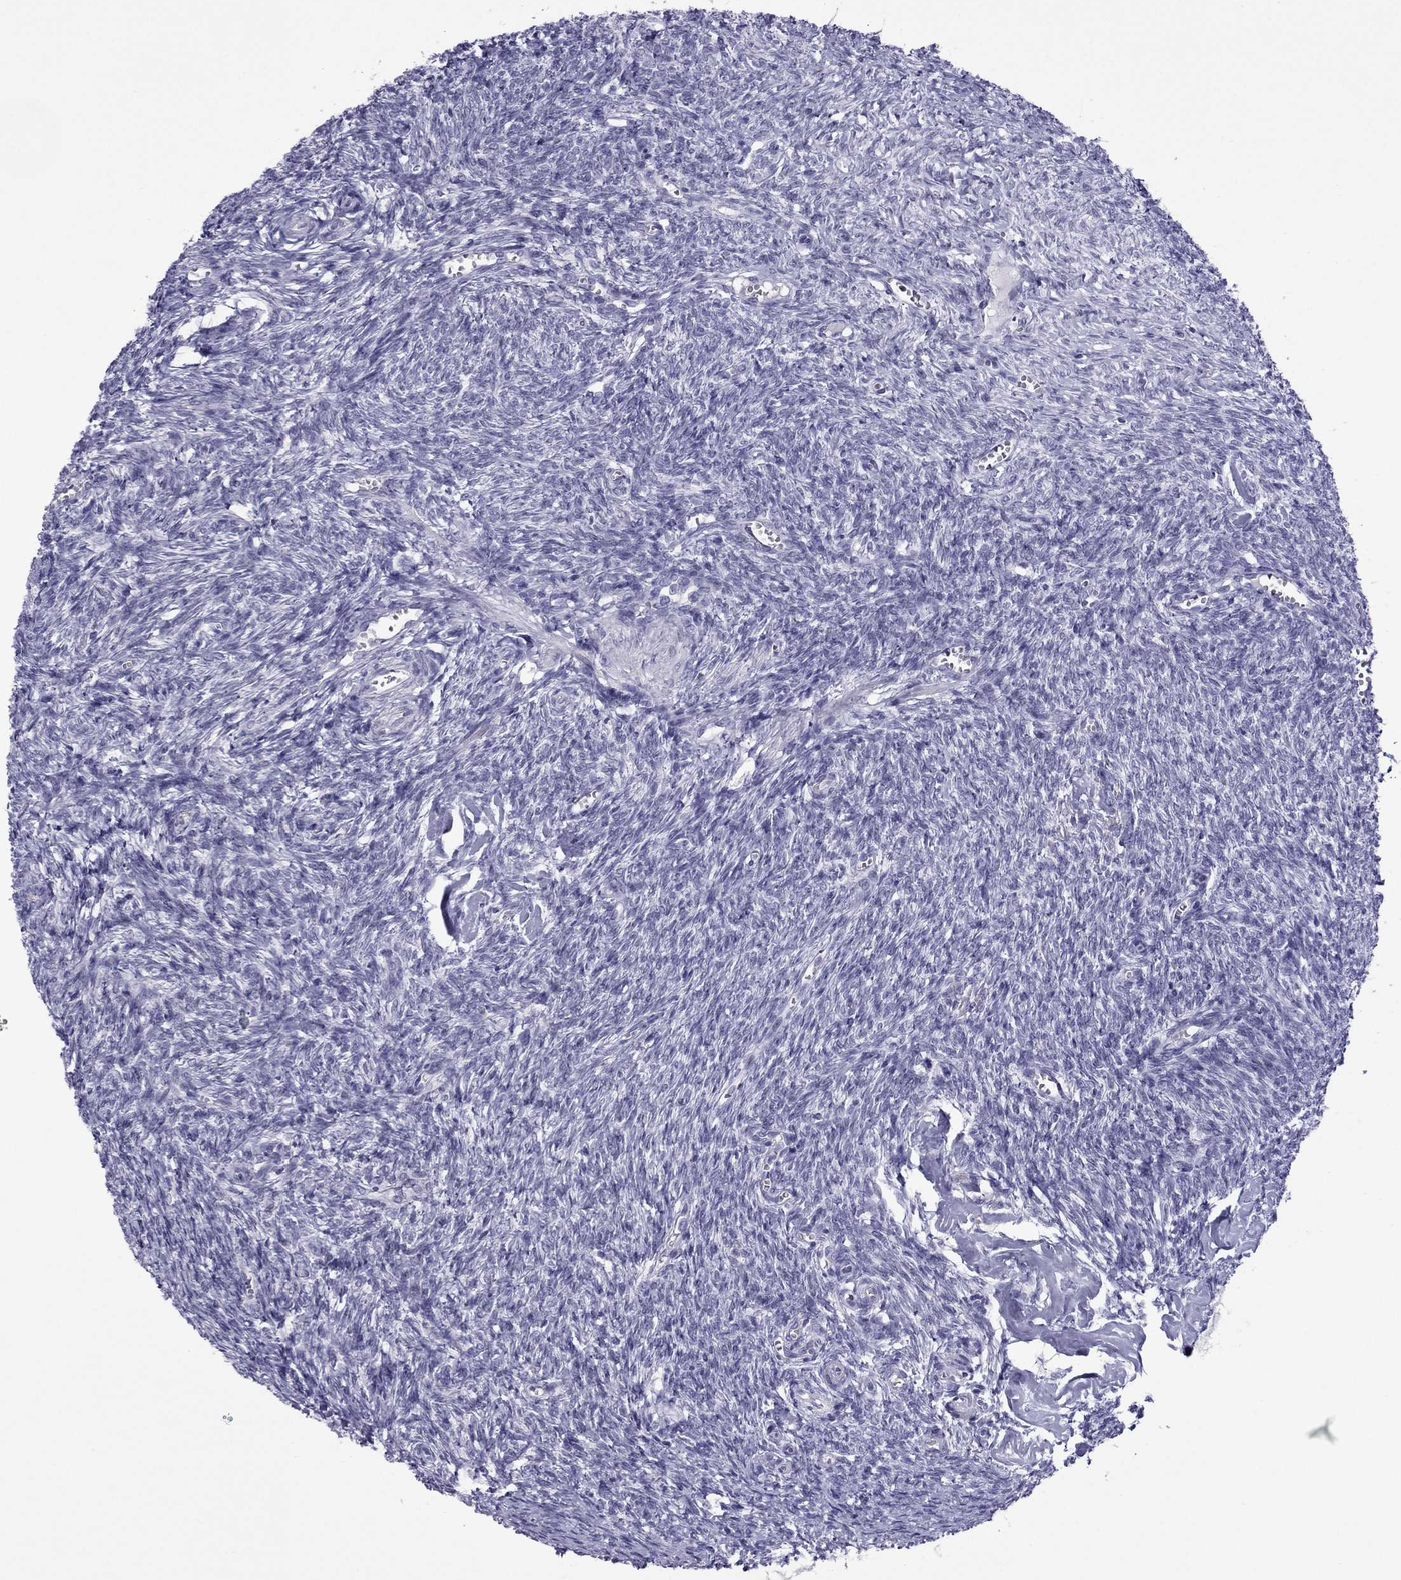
{"staining": {"intensity": "negative", "quantity": "none", "location": "none"}, "tissue": "ovary", "cell_type": "Follicle cells", "image_type": "normal", "snomed": [{"axis": "morphology", "description": "Normal tissue, NOS"}, {"axis": "topography", "description": "Ovary"}], "caption": "This is an immunohistochemistry micrograph of normal human ovary. There is no staining in follicle cells.", "gene": "MYLK3", "patient": {"sex": "female", "age": 43}}